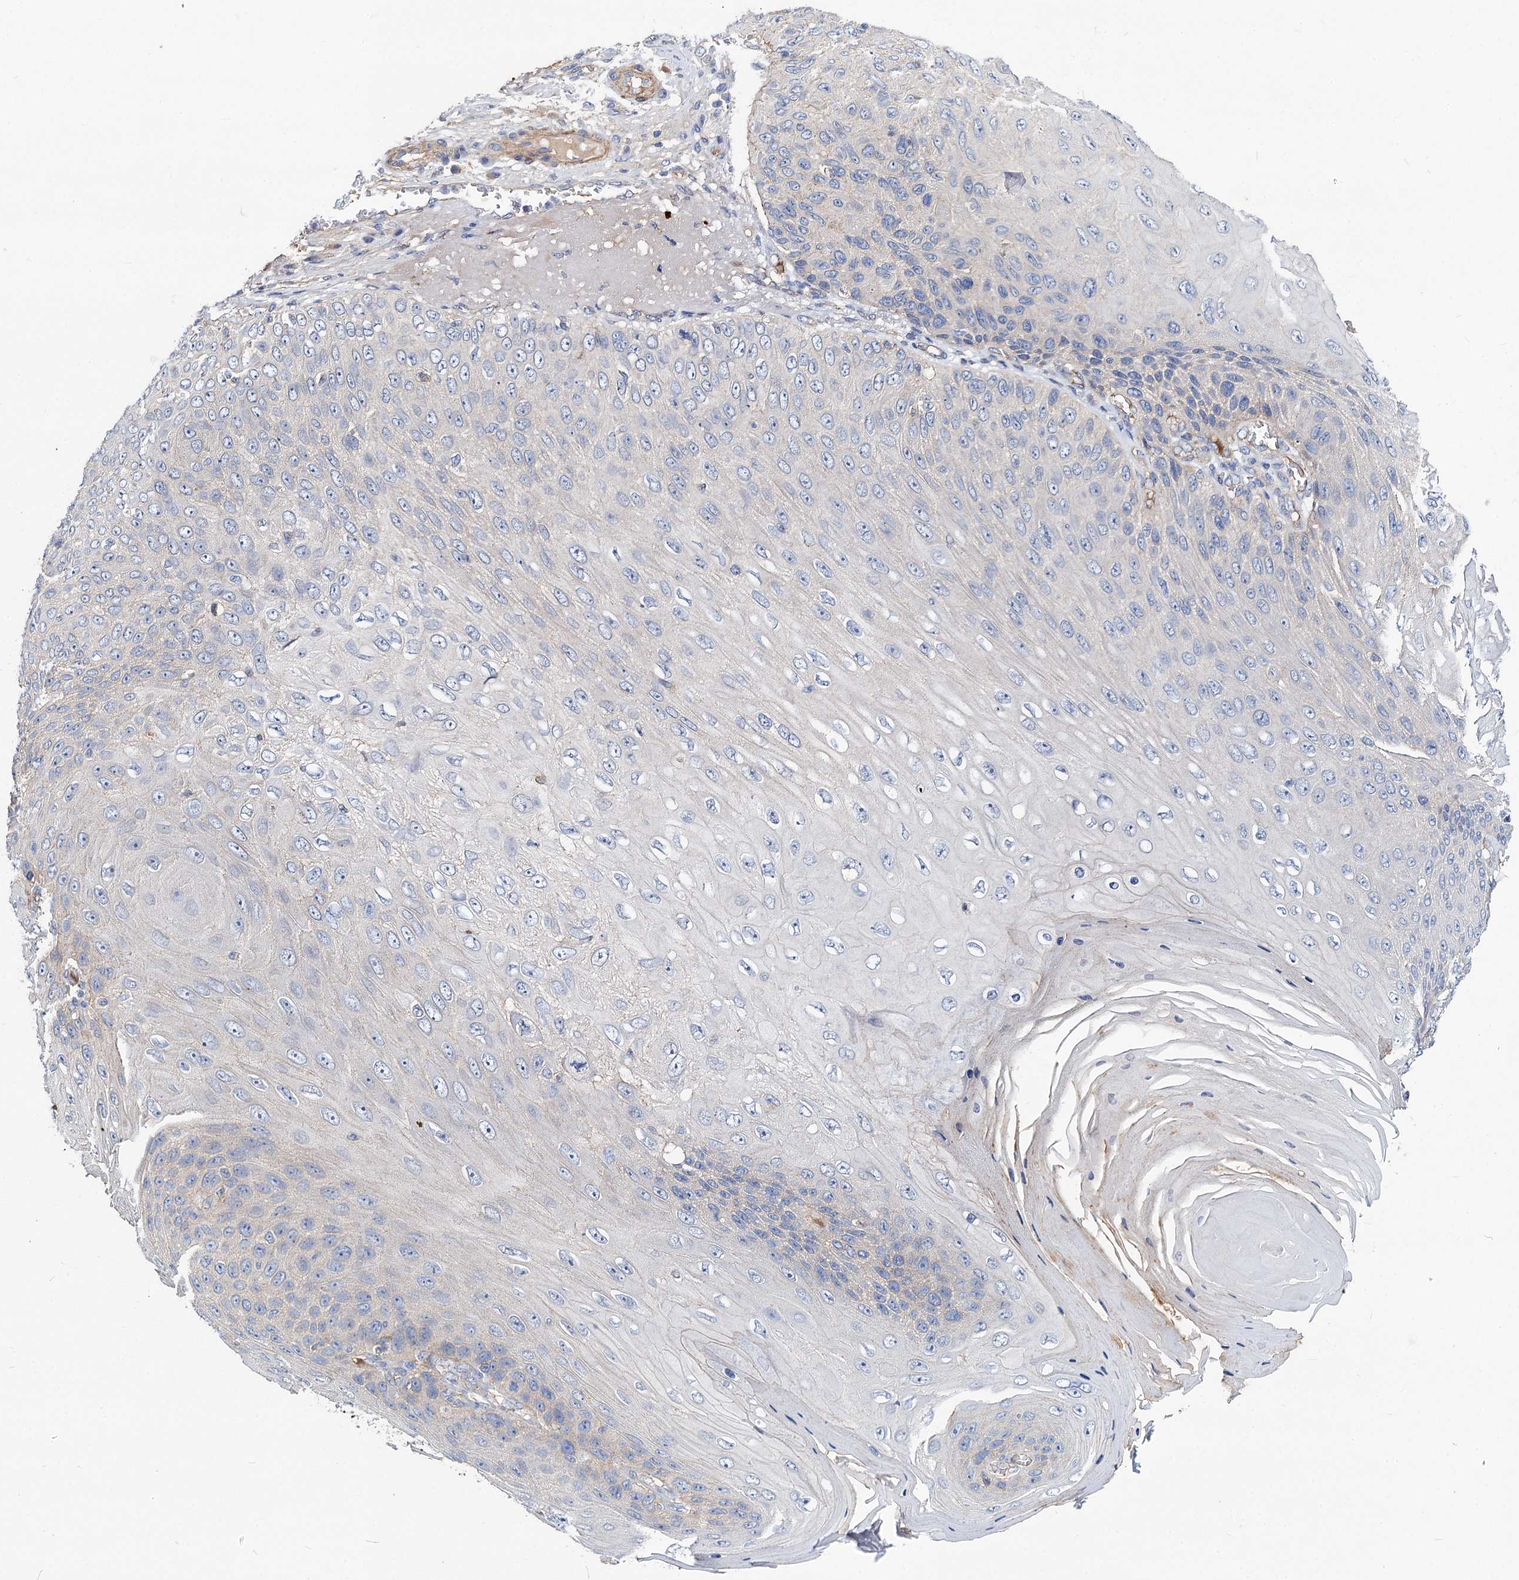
{"staining": {"intensity": "negative", "quantity": "none", "location": "none"}, "tissue": "skin cancer", "cell_type": "Tumor cells", "image_type": "cancer", "snomed": [{"axis": "morphology", "description": "Squamous cell carcinoma, NOS"}, {"axis": "topography", "description": "Skin"}], "caption": "A high-resolution photomicrograph shows immunohistochemistry staining of squamous cell carcinoma (skin), which shows no significant expression in tumor cells. (DAB IHC visualized using brightfield microscopy, high magnification).", "gene": "NUDCD2", "patient": {"sex": "female", "age": 88}}